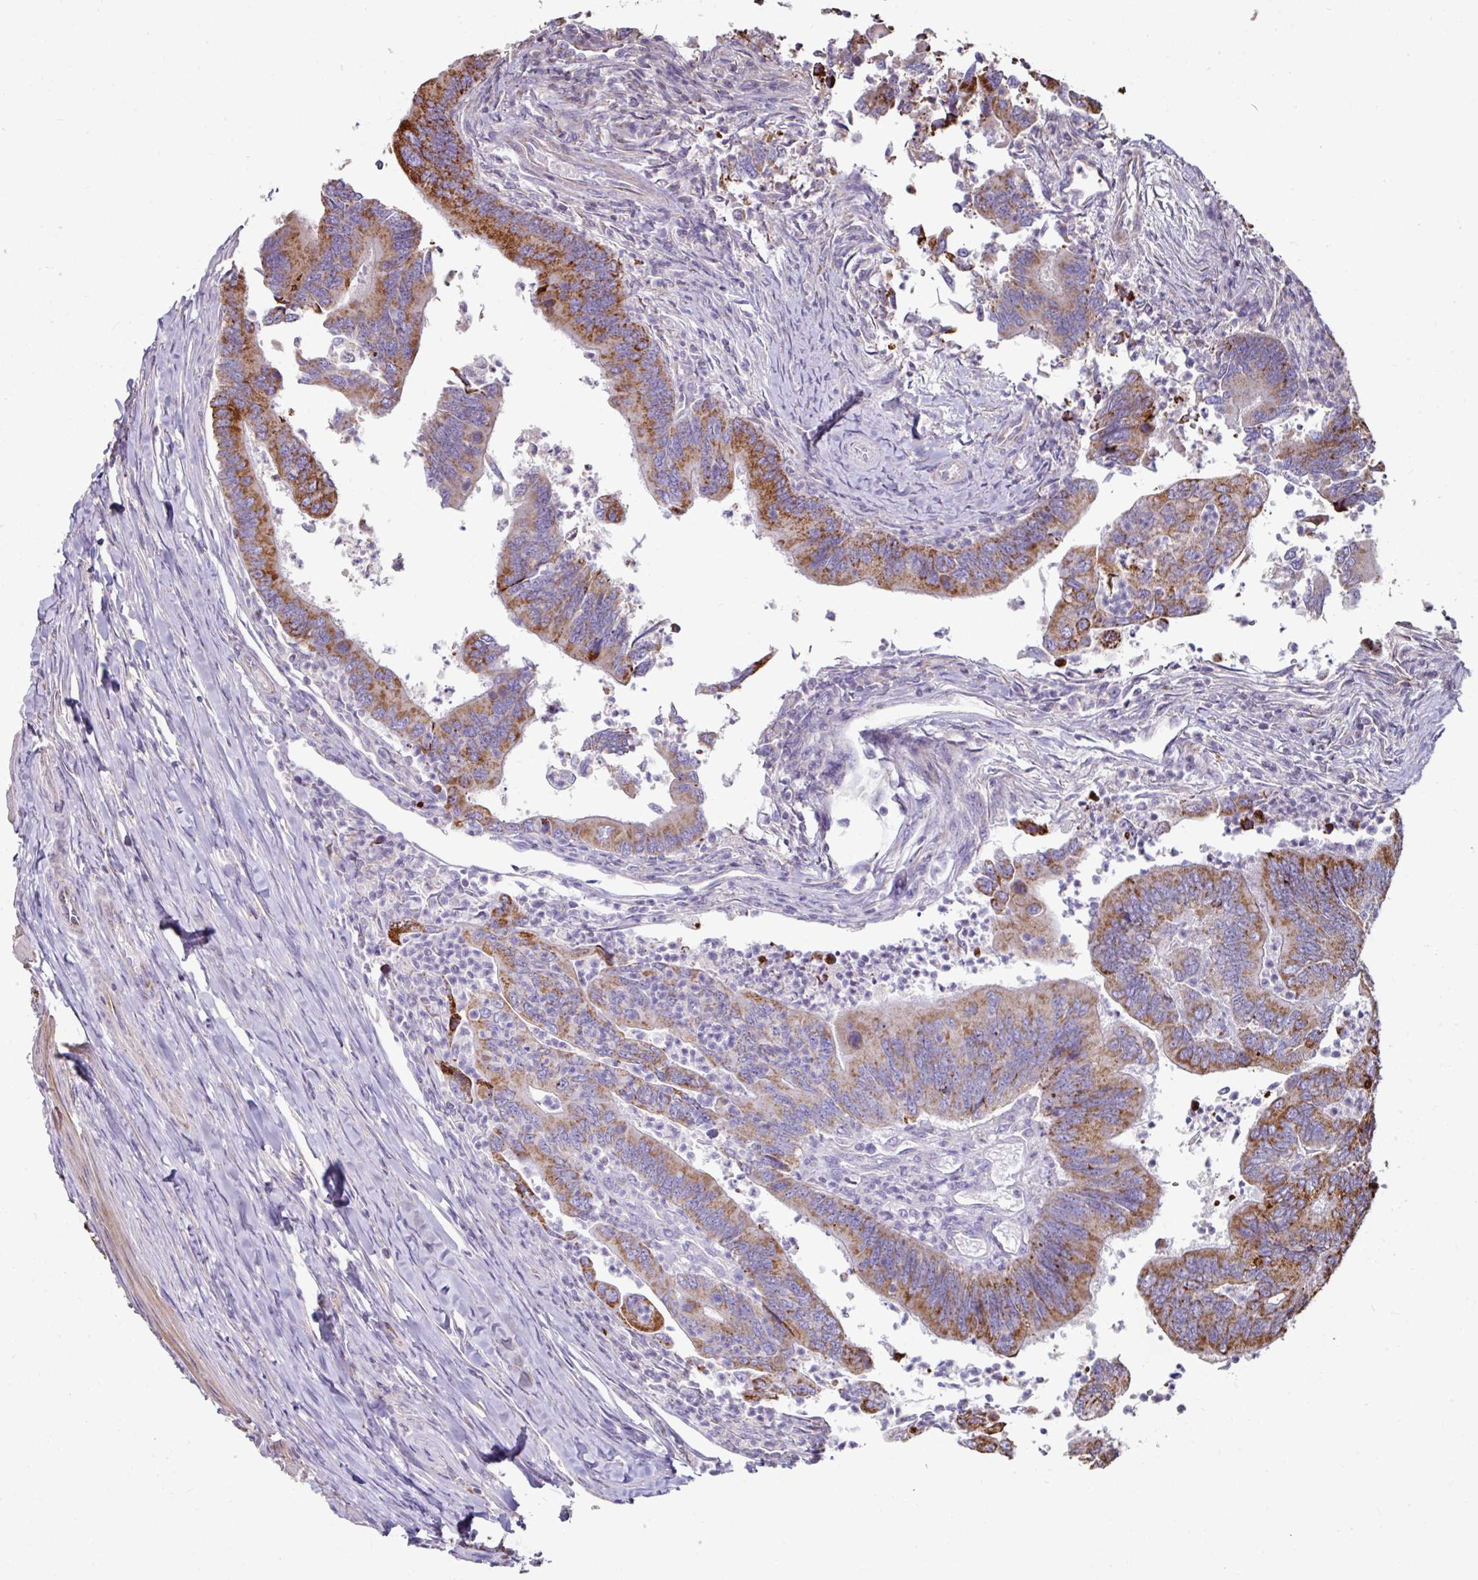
{"staining": {"intensity": "strong", "quantity": "25%-75%", "location": "cytoplasmic/membranous"}, "tissue": "colorectal cancer", "cell_type": "Tumor cells", "image_type": "cancer", "snomed": [{"axis": "morphology", "description": "Adenocarcinoma, NOS"}, {"axis": "topography", "description": "Colon"}], "caption": "Brown immunohistochemical staining in human colorectal cancer reveals strong cytoplasmic/membranous positivity in about 25%-75% of tumor cells. (Brightfield microscopy of DAB IHC at high magnification).", "gene": "OR2D3", "patient": {"sex": "female", "age": 67}}